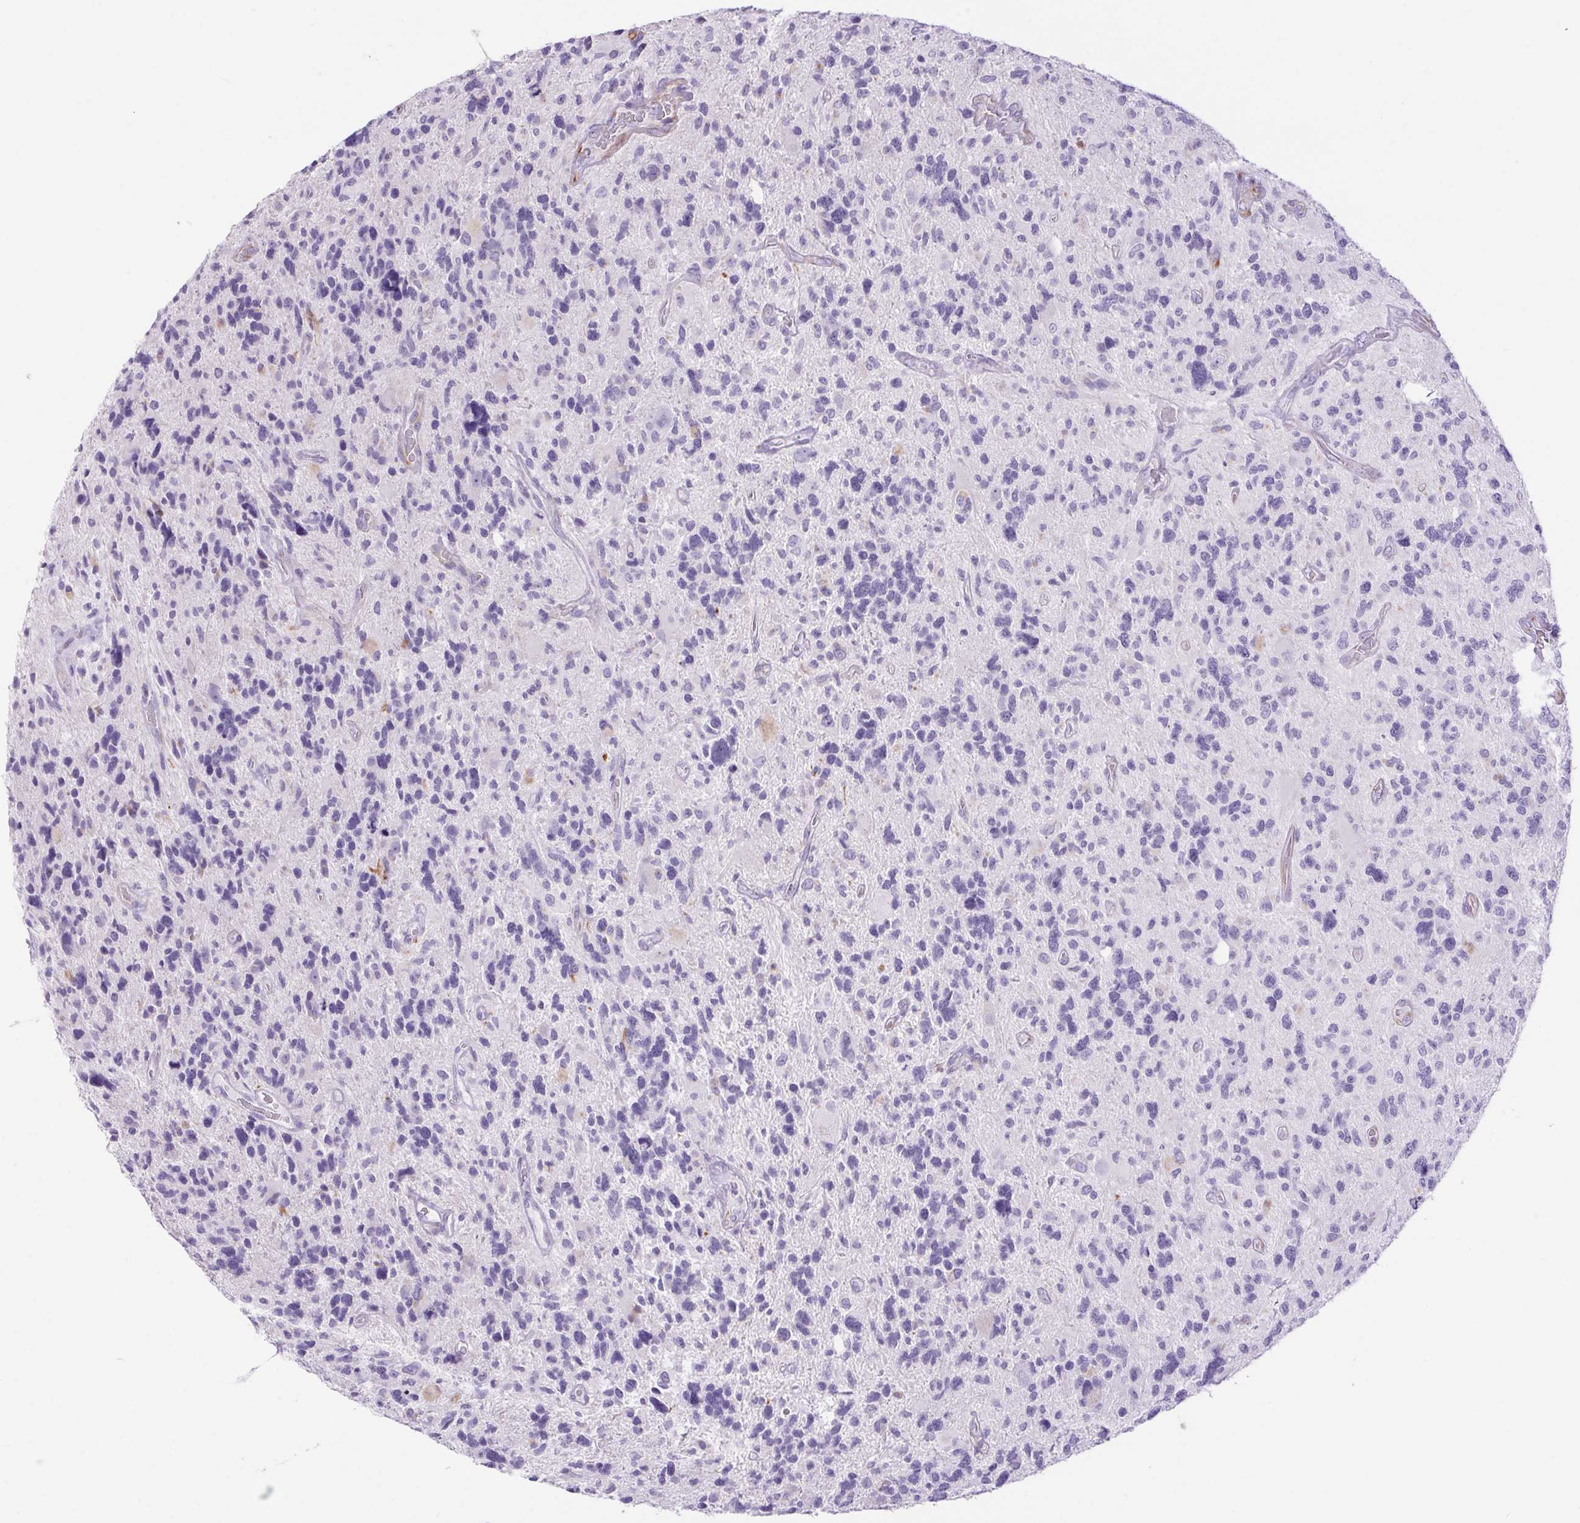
{"staining": {"intensity": "negative", "quantity": "none", "location": "none"}, "tissue": "glioma", "cell_type": "Tumor cells", "image_type": "cancer", "snomed": [{"axis": "morphology", "description": "Glioma, malignant, High grade"}, {"axis": "topography", "description": "Brain"}], "caption": "This is an IHC micrograph of human glioma. There is no positivity in tumor cells.", "gene": "ERP27", "patient": {"sex": "male", "age": 49}}